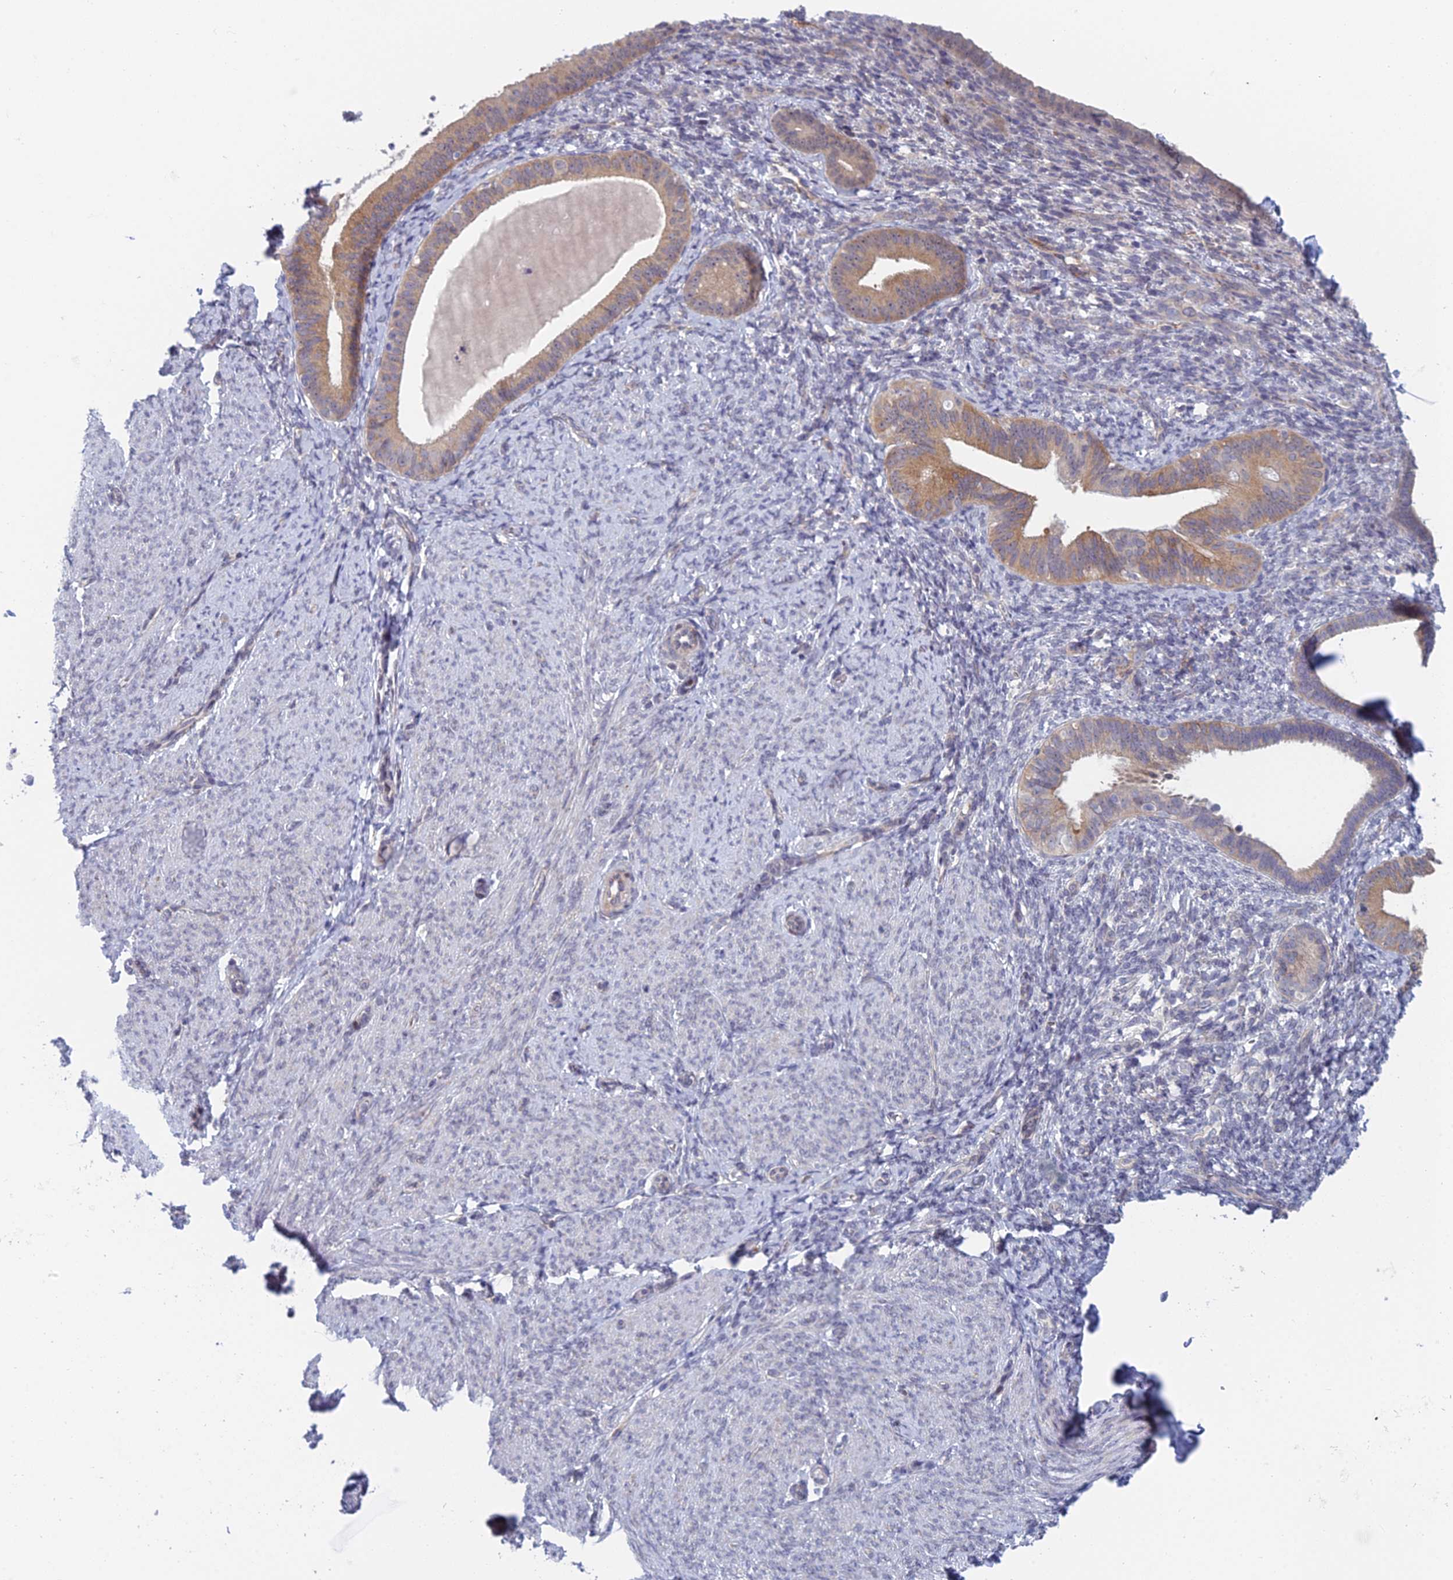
{"staining": {"intensity": "negative", "quantity": "none", "location": "none"}, "tissue": "endometrium", "cell_type": "Cells in endometrial stroma", "image_type": "normal", "snomed": [{"axis": "morphology", "description": "Normal tissue, NOS"}, {"axis": "topography", "description": "Endometrium"}], "caption": "IHC micrograph of normal human endometrium stained for a protein (brown), which exhibits no positivity in cells in endometrial stroma. (DAB (3,3'-diaminobenzidine) immunohistochemistry (IHC) with hematoxylin counter stain).", "gene": "PPP1R26", "patient": {"sex": "female", "age": 65}}